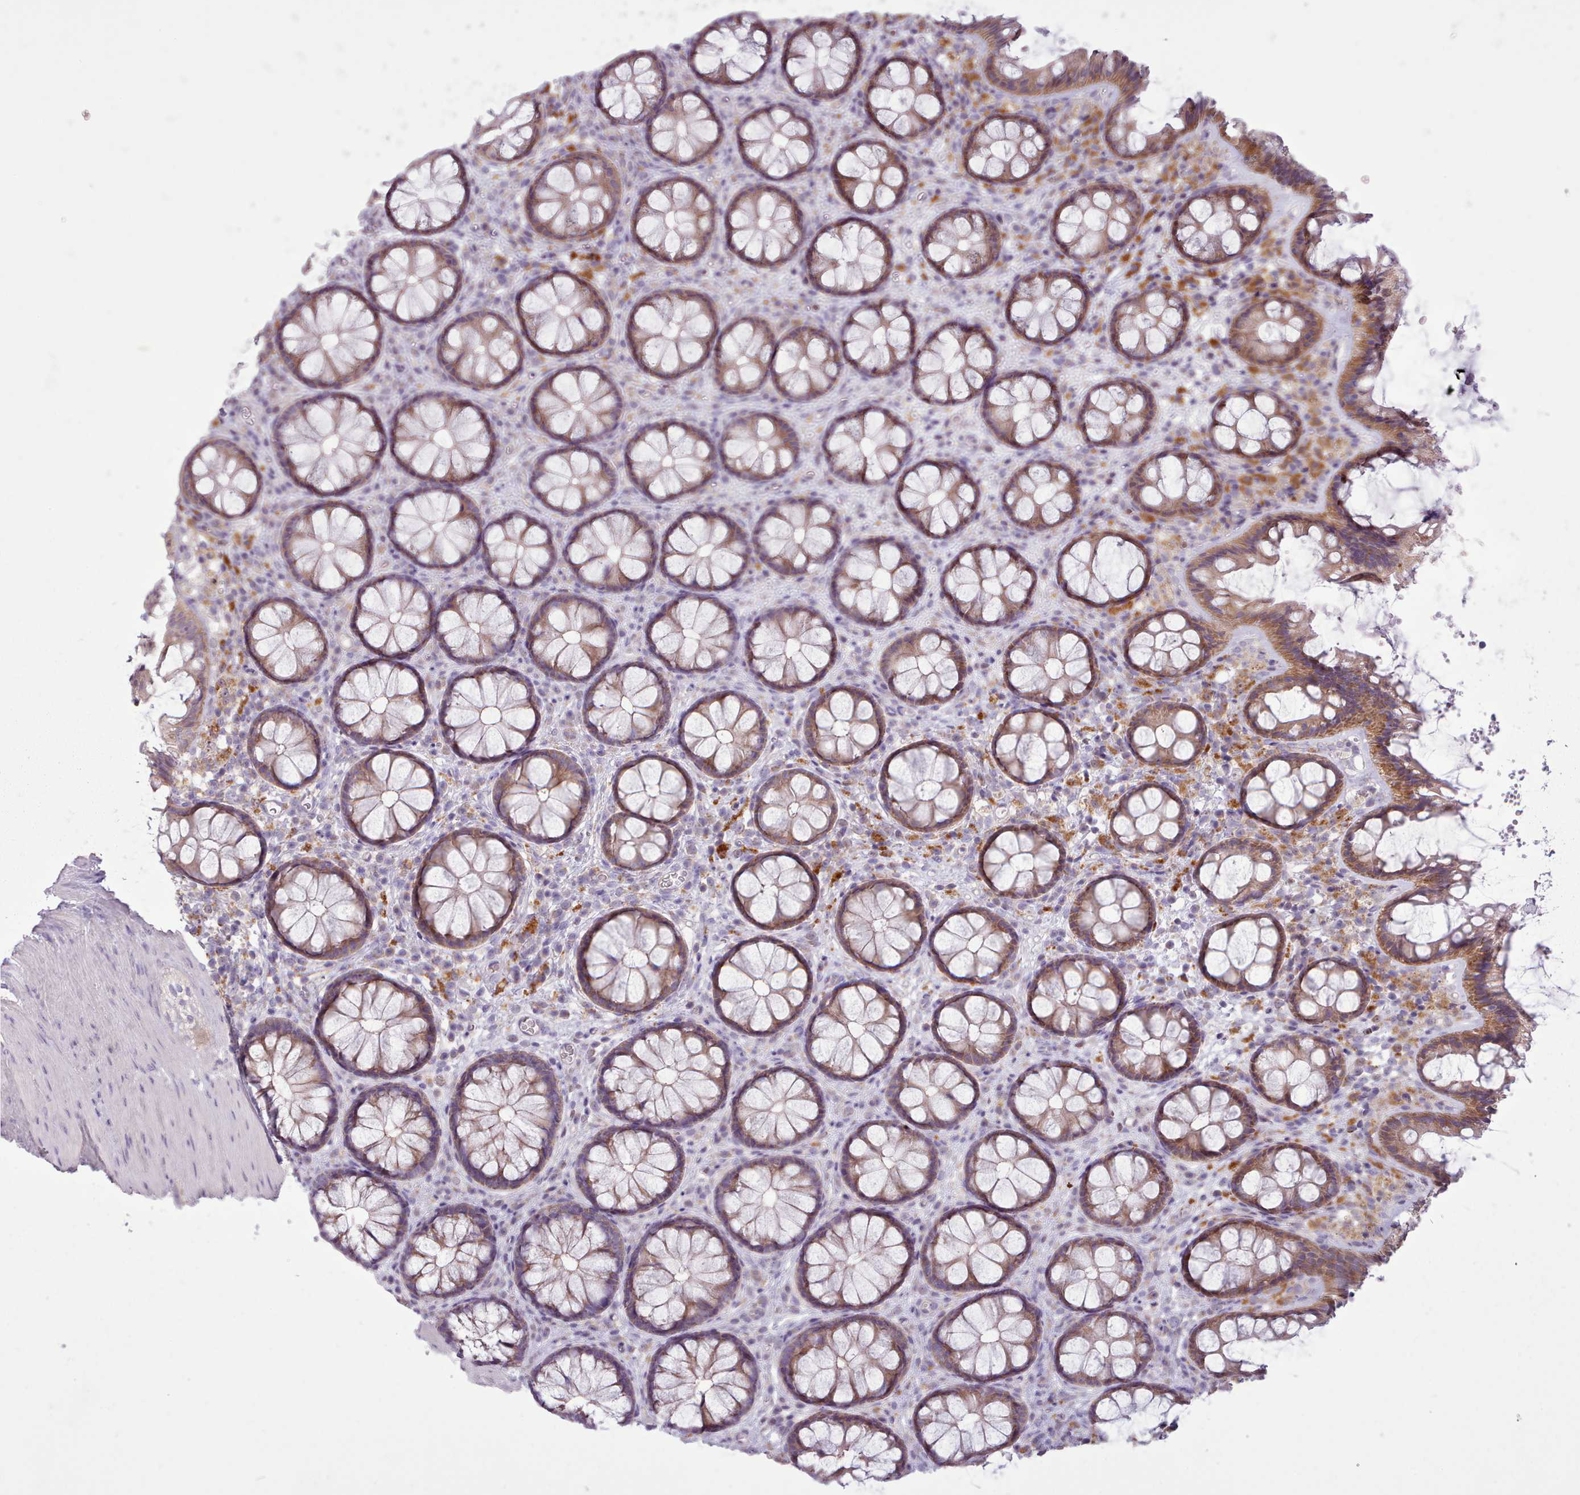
{"staining": {"intensity": "negative", "quantity": "none", "location": "none"}, "tissue": "colon", "cell_type": "Endothelial cells", "image_type": "normal", "snomed": [{"axis": "morphology", "description": "Normal tissue, NOS"}, {"axis": "topography", "description": "Colon"}], "caption": "High magnification brightfield microscopy of benign colon stained with DAB (3,3'-diaminobenzidine) (brown) and counterstained with hematoxylin (blue): endothelial cells show no significant positivity.", "gene": "SLURP1", "patient": {"sex": "male", "age": 46}}